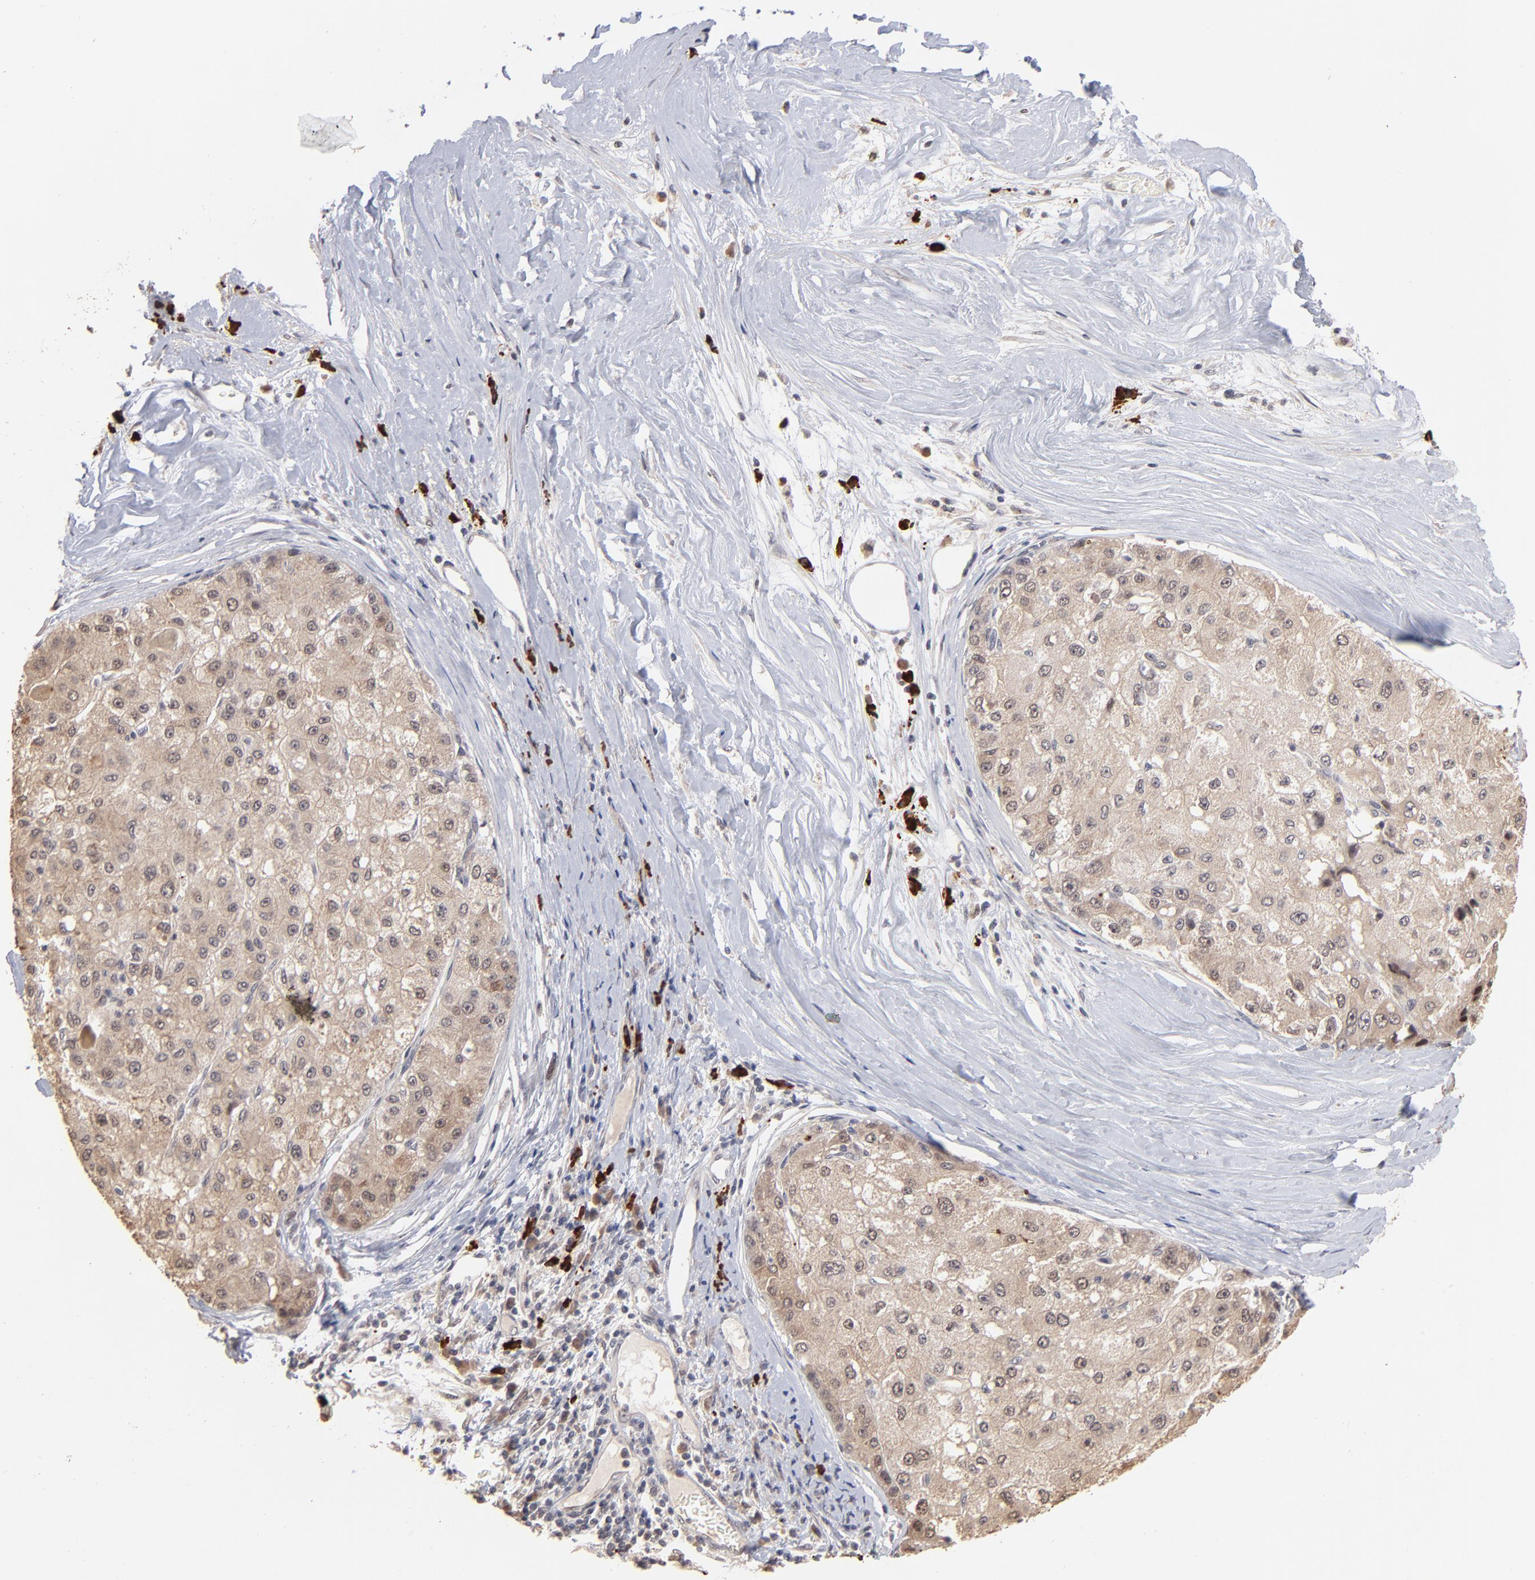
{"staining": {"intensity": "weak", "quantity": ">75%", "location": "cytoplasmic/membranous,nuclear"}, "tissue": "liver cancer", "cell_type": "Tumor cells", "image_type": "cancer", "snomed": [{"axis": "morphology", "description": "Carcinoma, Hepatocellular, NOS"}, {"axis": "topography", "description": "Liver"}], "caption": "Immunohistochemistry (IHC) staining of liver cancer, which exhibits low levels of weak cytoplasmic/membranous and nuclear expression in approximately >75% of tumor cells indicating weak cytoplasmic/membranous and nuclear protein positivity. The staining was performed using DAB (3,3'-diaminobenzidine) (brown) for protein detection and nuclei were counterstained in hematoxylin (blue).", "gene": "MSL2", "patient": {"sex": "male", "age": 80}}